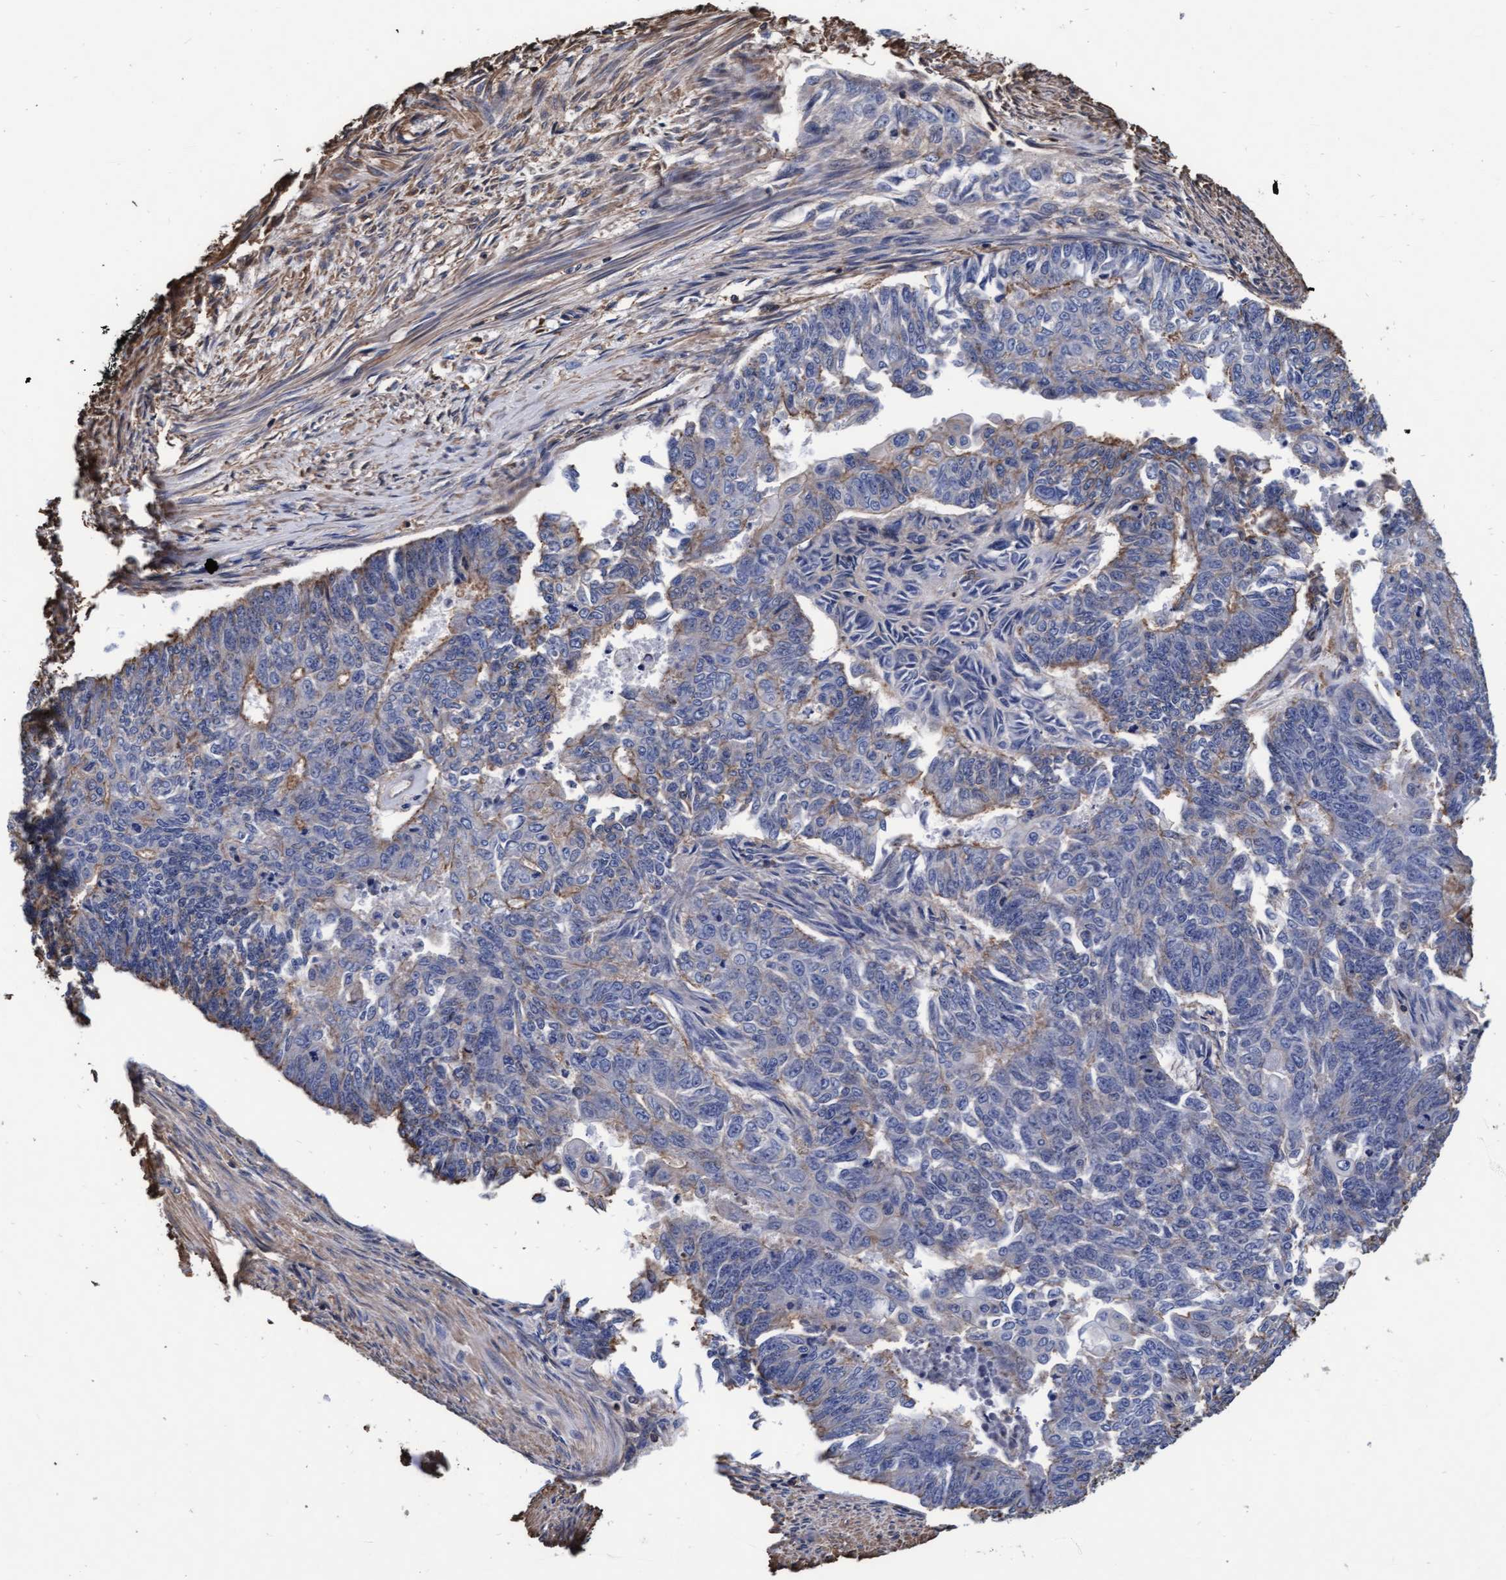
{"staining": {"intensity": "moderate", "quantity": "<25%", "location": "cytoplasmic/membranous"}, "tissue": "endometrial cancer", "cell_type": "Tumor cells", "image_type": "cancer", "snomed": [{"axis": "morphology", "description": "Adenocarcinoma, NOS"}, {"axis": "topography", "description": "Endometrium"}], "caption": "About <25% of tumor cells in endometrial adenocarcinoma demonstrate moderate cytoplasmic/membranous protein positivity as visualized by brown immunohistochemical staining.", "gene": "GRHPR", "patient": {"sex": "female", "age": 32}}